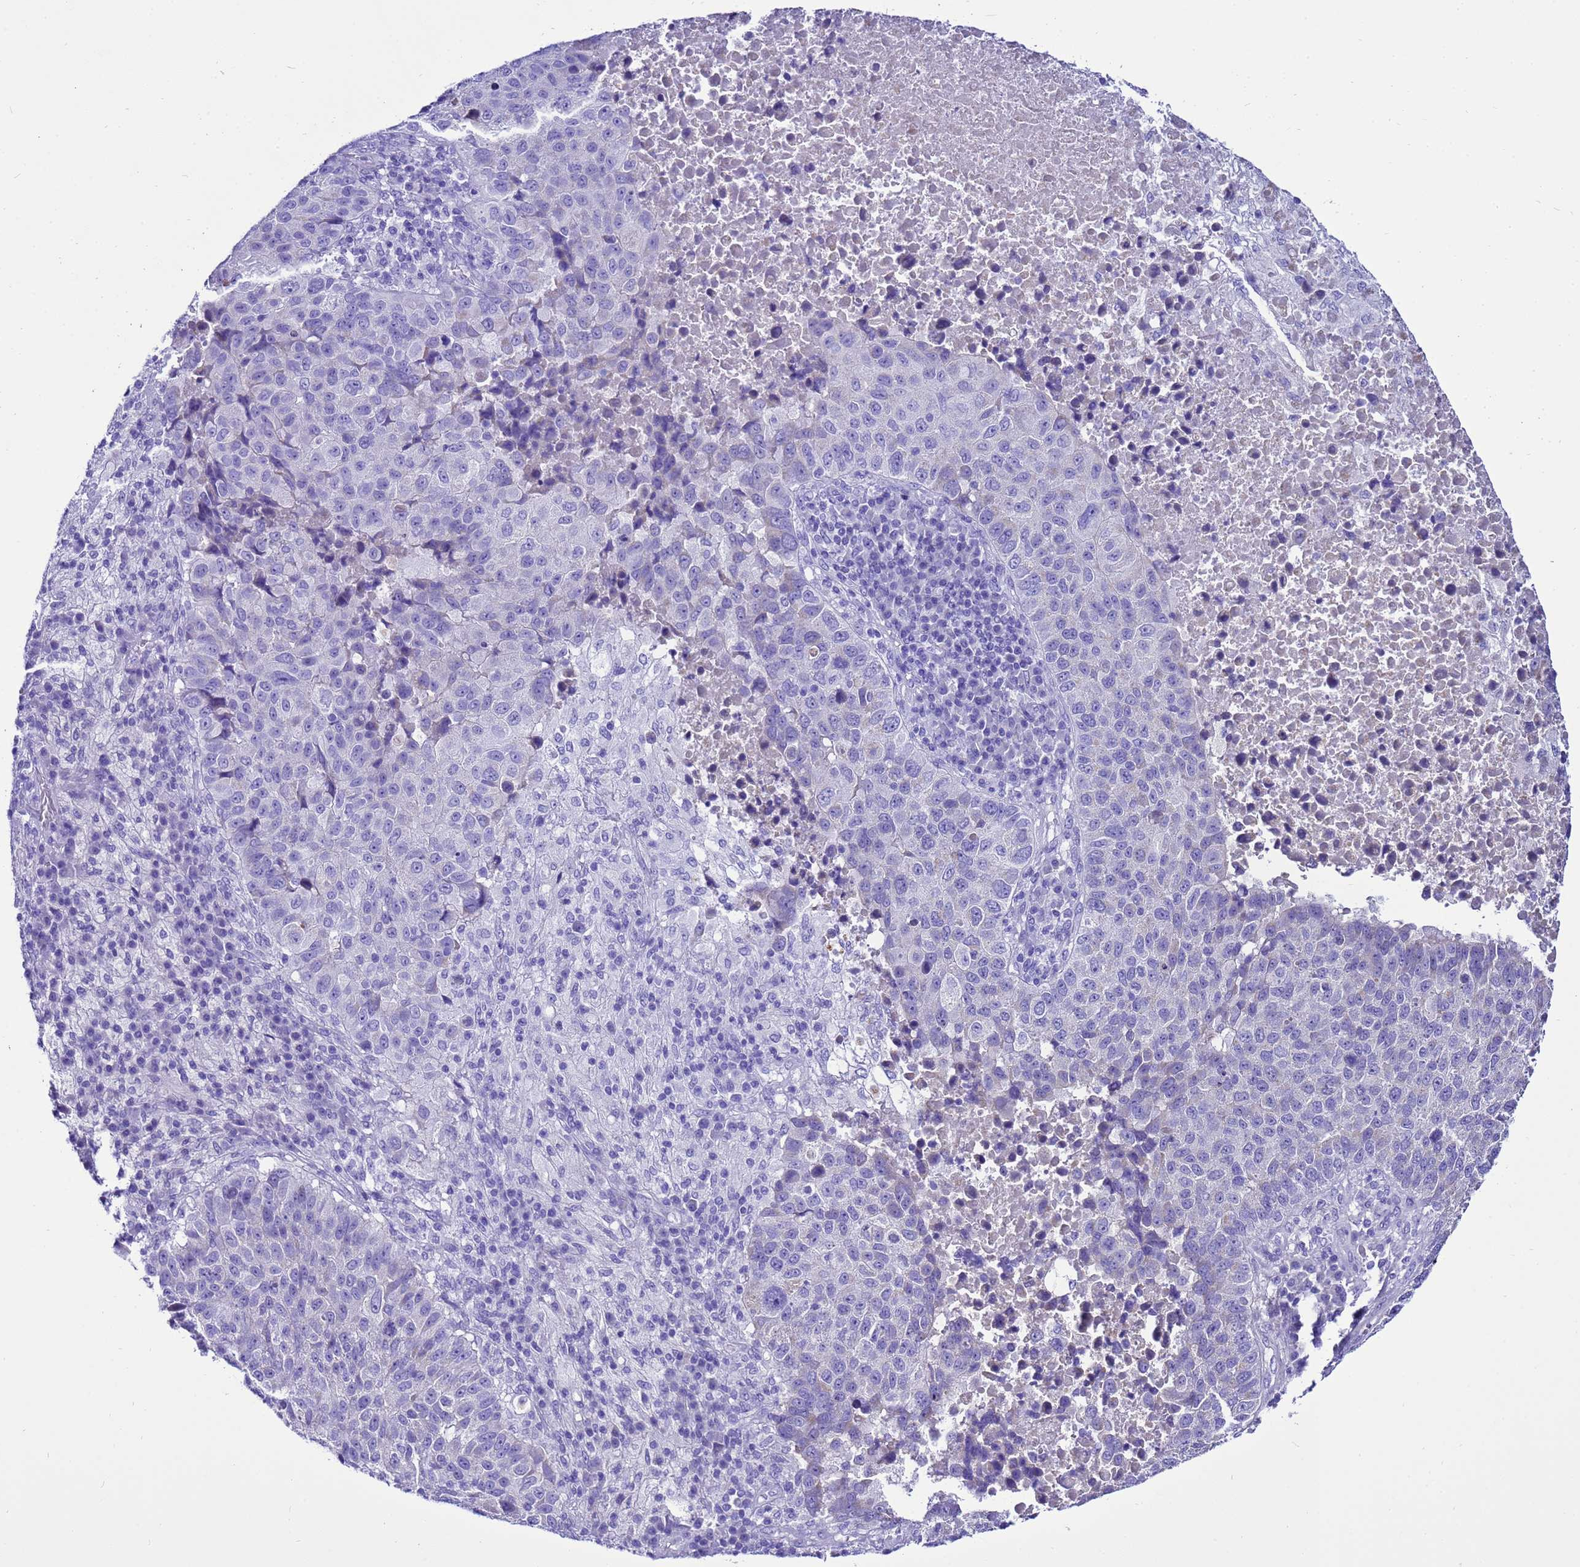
{"staining": {"intensity": "negative", "quantity": "none", "location": "none"}, "tissue": "lung cancer", "cell_type": "Tumor cells", "image_type": "cancer", "snomed": [{"axis": "morphology", "description": "Squamous cell carcinoma, NOS"}, {"axis": "topography", "description": "Lung"}], "caption": "This is a image of immunohistochemistry (IHC) staining of lung cancer (squamous cell carcinoma), which shows no positivity in tumor cells. (IHC, brightfield microscopy, high magnification).", "gene": "BEST2", "patient": {"sex": "male", "age": 73}}